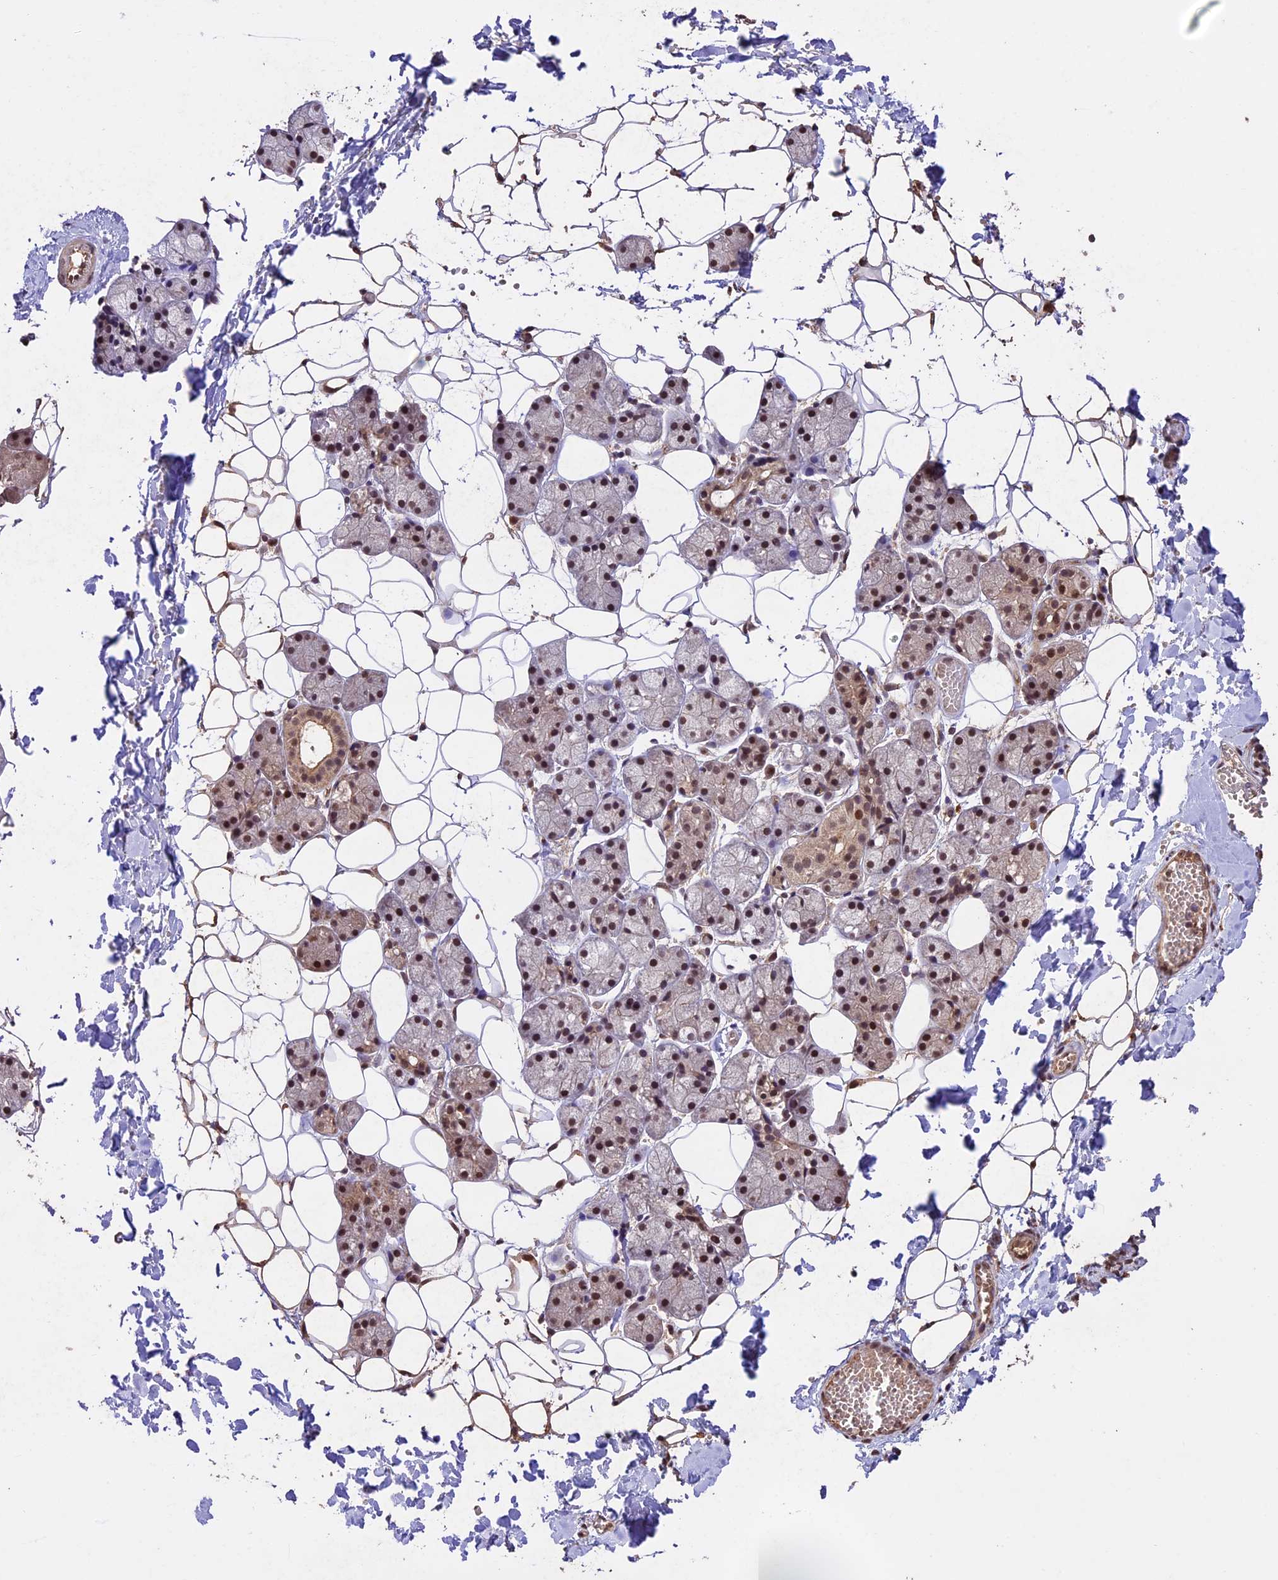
{"staining": {"intensity": "moderate", "quantity": "25%-75%", "location": "cytoplasmic/membranous,nuclear"}, "tissue": "salivary gland", "cell_type": "Glandular cells", "image_type": "normal", "snomed": [{"axis": "morphology", "description": "Normal tissue, NOS"}, {"axis": "topography", "description": "Salivary gland"}], "caption": "Brown immunohistochemical staining in normal human salivary gland reveals moderate cytoplasmic/membranous,nuclear expression in about 25%-75% of glandular cells. (Stains: DAB in brown, nuclei in blue, Microscopy: brightfield microscopy at high magnification).", "gene": "CDKN2AIP", "patient": {"sex": "female", "age": 33}}